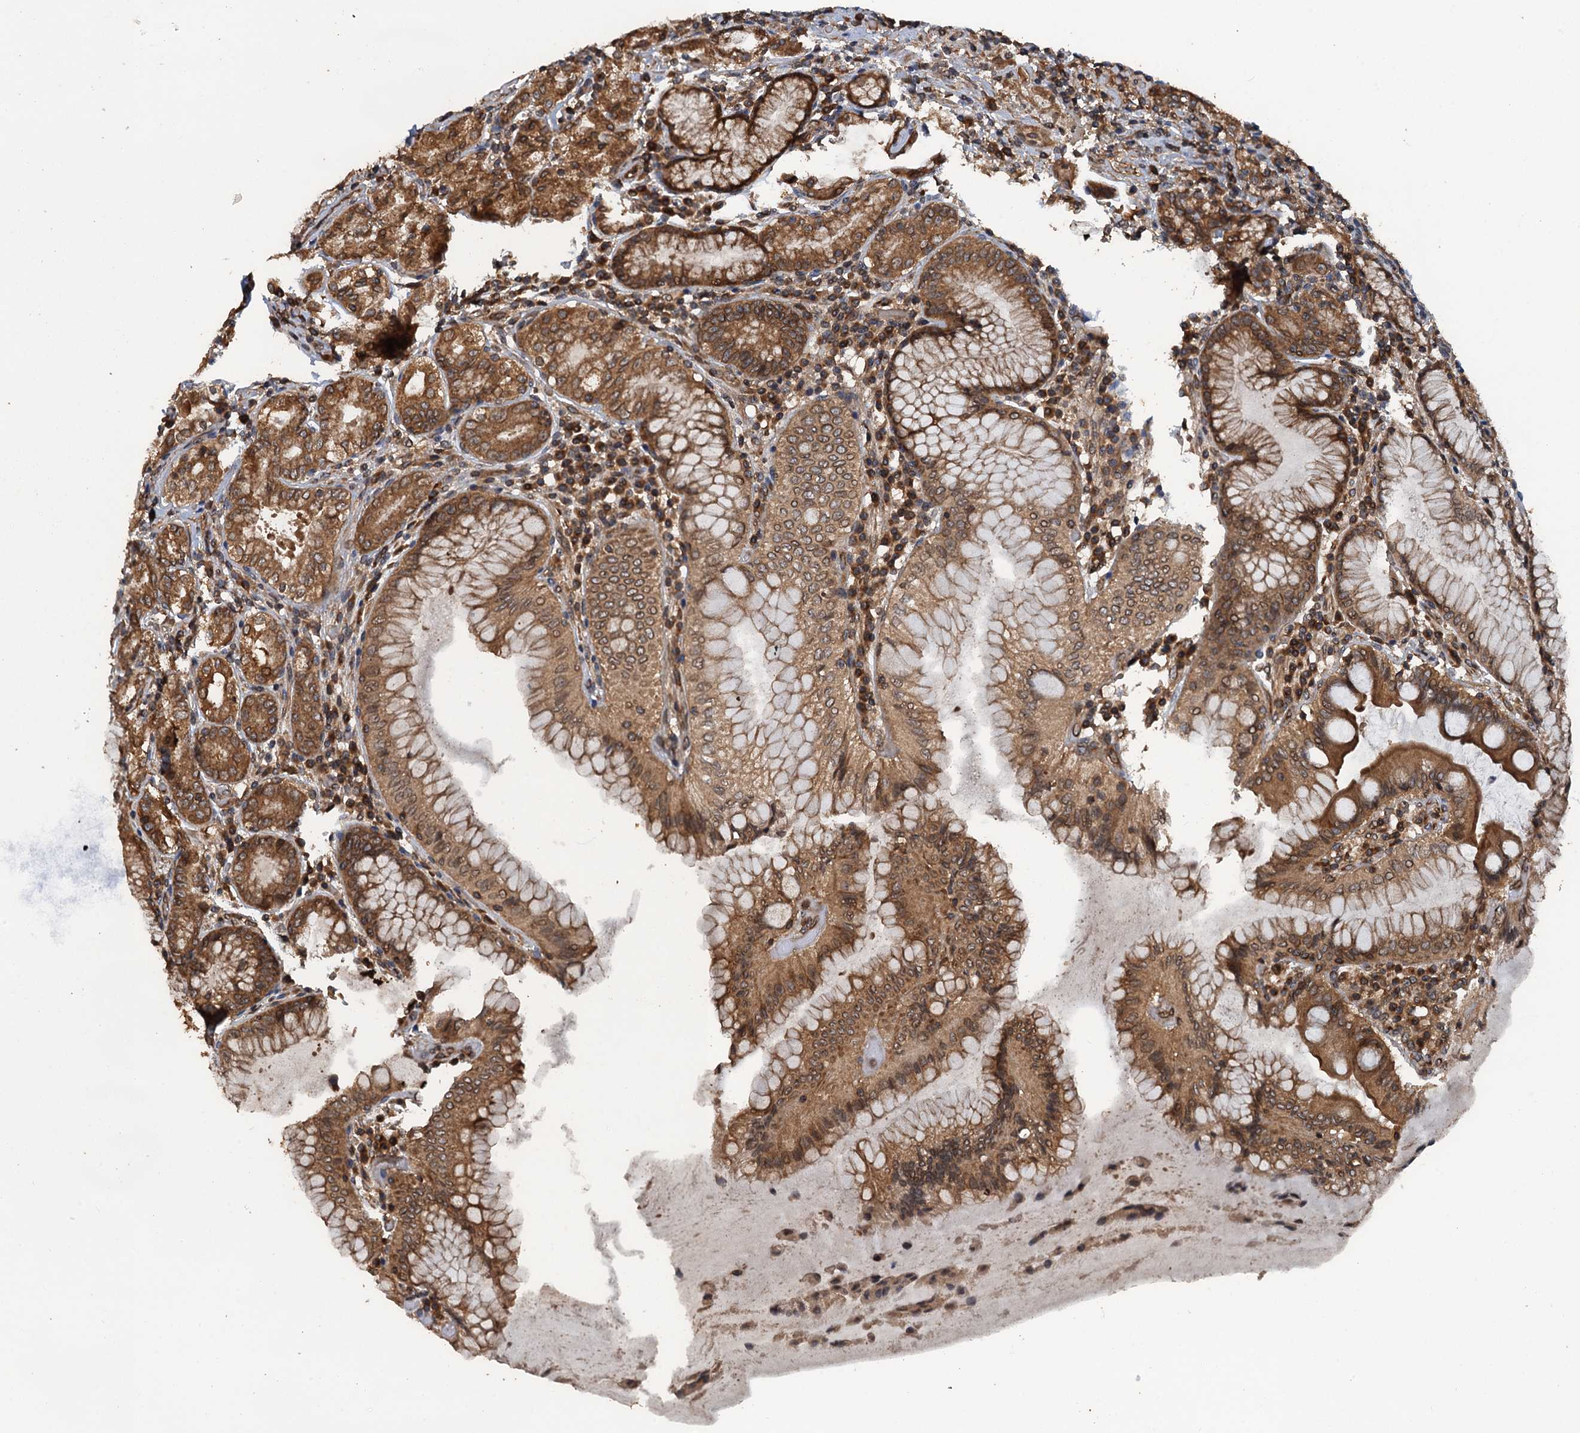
{"staining": {"intensity": "moderate", "quantity": ">75%", "location": "cytoplasmic/membranous,nuclear"}, "tissue": "stomach", "cell_type": "Glandular cells", "image_type": "normal", "snomed": [{"axis": "morphology", "description": "Normal tissue, NOS"}, {"axis": "topography", "description": "Stomach, upper"}, {"axis": "topography", "description": "Stomach, lower"}], "caption": "This image demonstrates benign stomach stained with IHC to label a protein in brown. The cytoplasmic/membranous,nuclear of glandular cells show moderate positivity for the protein. Nuclei are counter-stained blue.", "gene": "GLE1", "patient": {"sex": "female", "age": 76}}